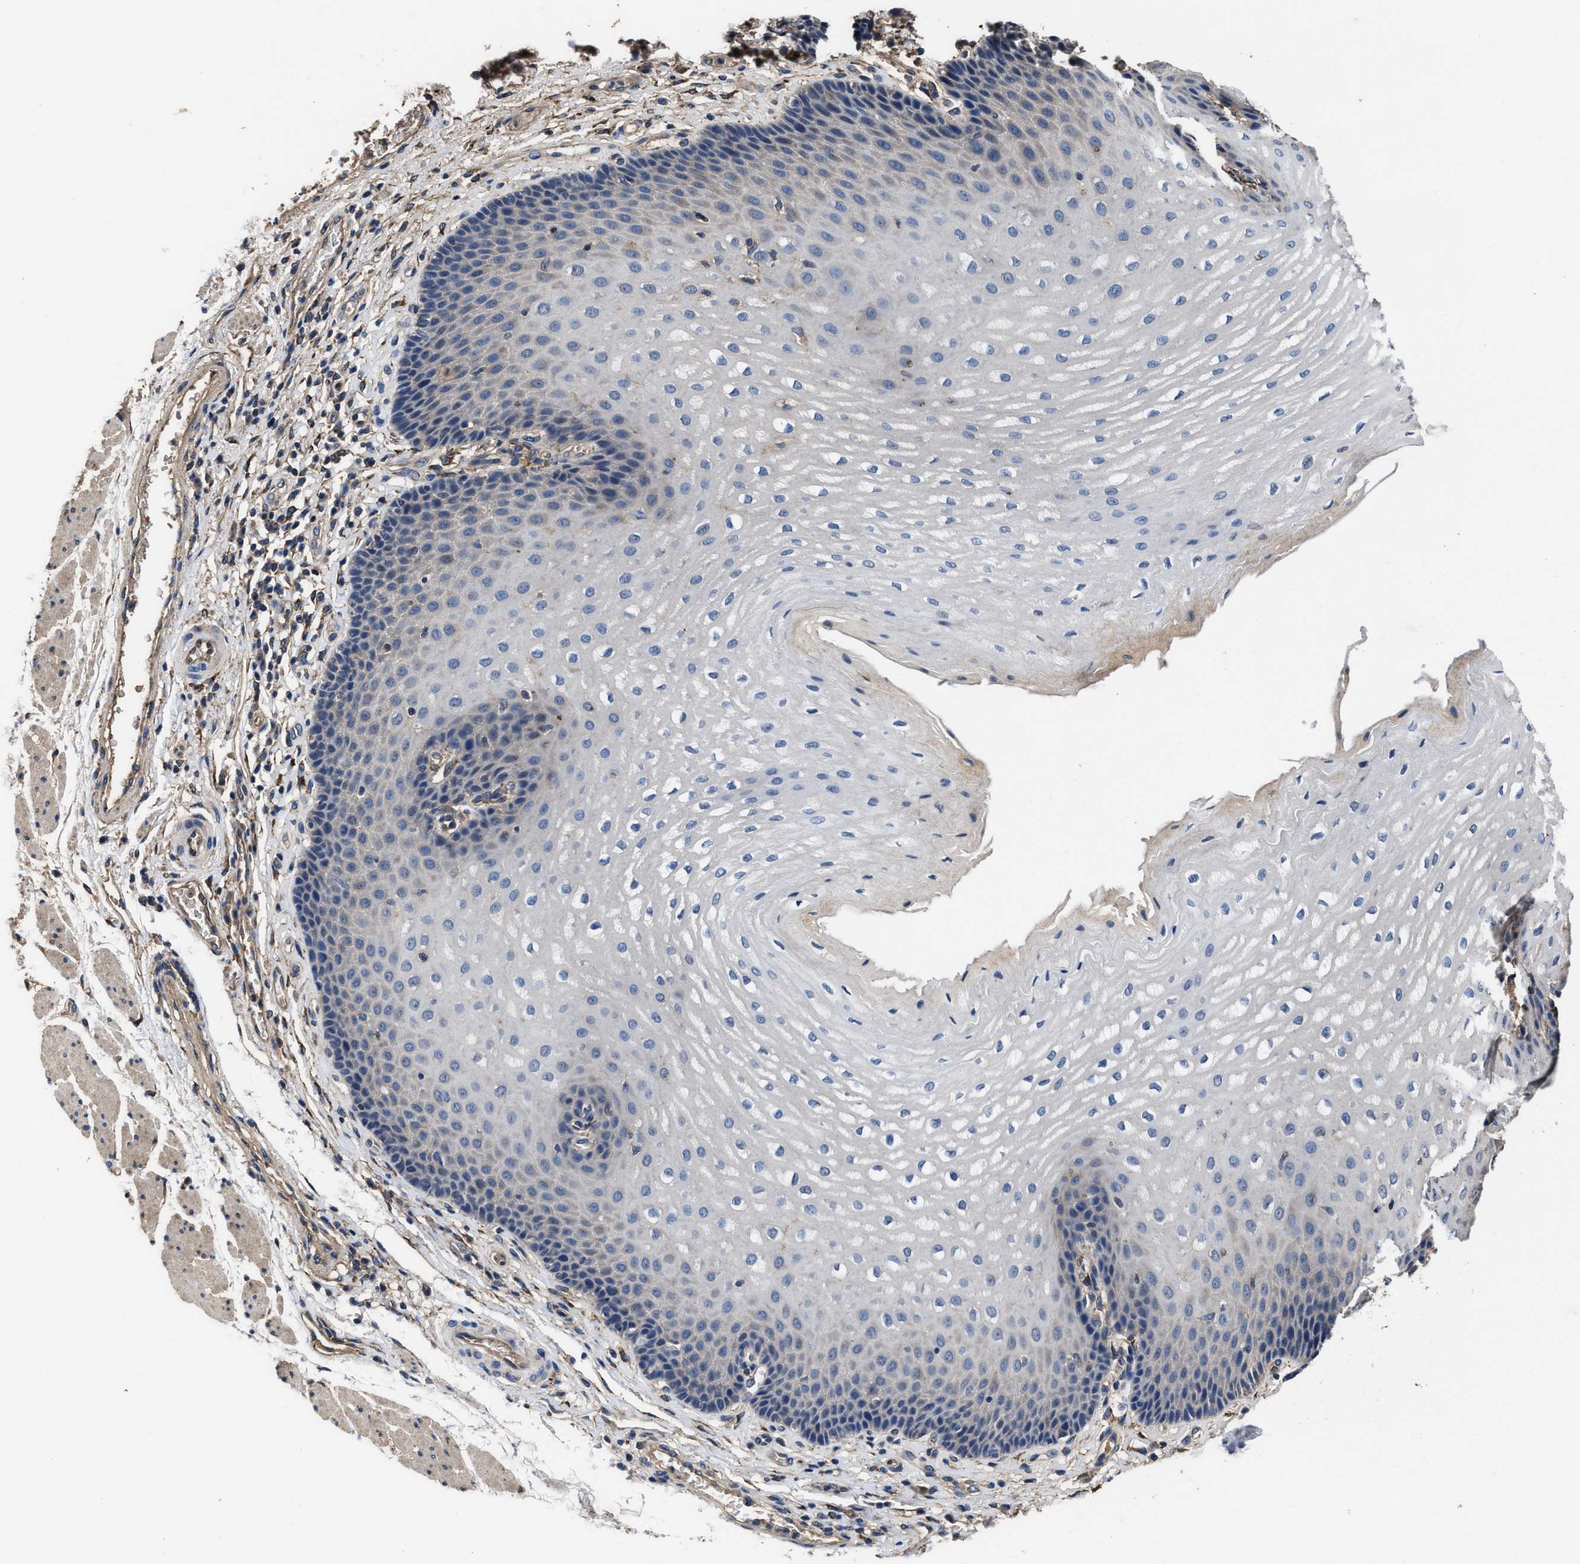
{"staining": {"intensity": "negative", "quantity": "none", "location": "none"}, "tissue": "esophagus", "cell_type": "Squamous epithelial cells", "image_type": "normal", "snomed": [{"axis": "morphology", "description": "Normal tissue, NOS"}, {"axis": "topography", "description": "Esophagus"}], "caption": "A high-resolution image shows immunohistochemistry staining of benign esophagus, which demonstrates no significant positivity in squamous epithelial cells.", "gene": "IDNK", "patient": {"sex": "male", "age": 54}}